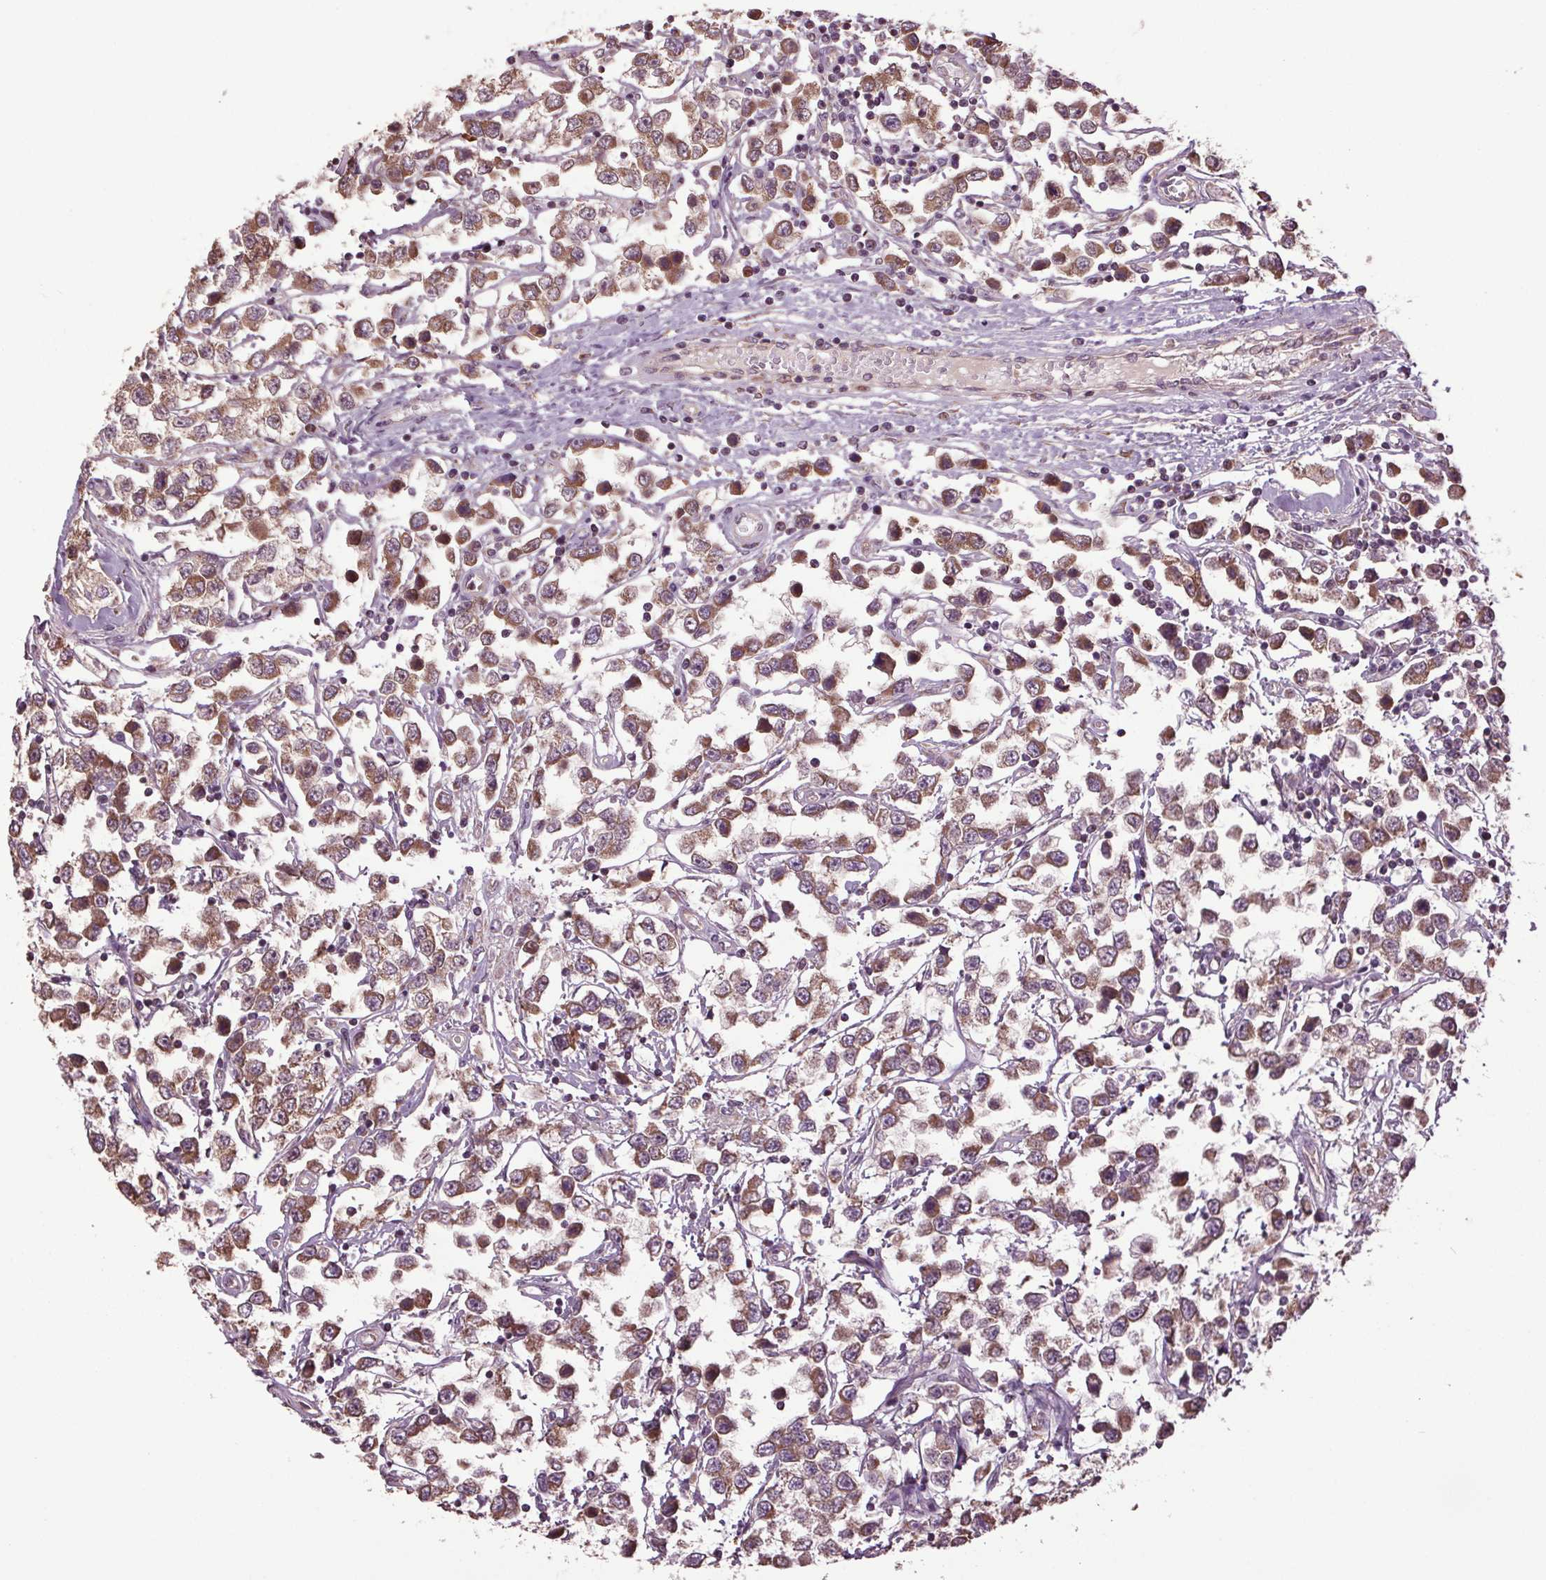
{"staining": {"intensity": "moderate", "quantity": ">75%", "location": "cytoplasmic/membranous"}, "tissue": "testis cancer", "cell_type": "Tumor cells", "image_type": "cancer", "snomed": [{"axis": "morphology", "description": "Seminoma, NOS"}, {"axis": "topography", "description": "Testis"}], "caption": "Immunohistochemical staining of human seminoma (testis) reveals moderate cytoplasmic/membranous protein expression in about >75% of tumor cells.", "gene": "RNPEP", "patient": {"sex": "male", "age": 34}}